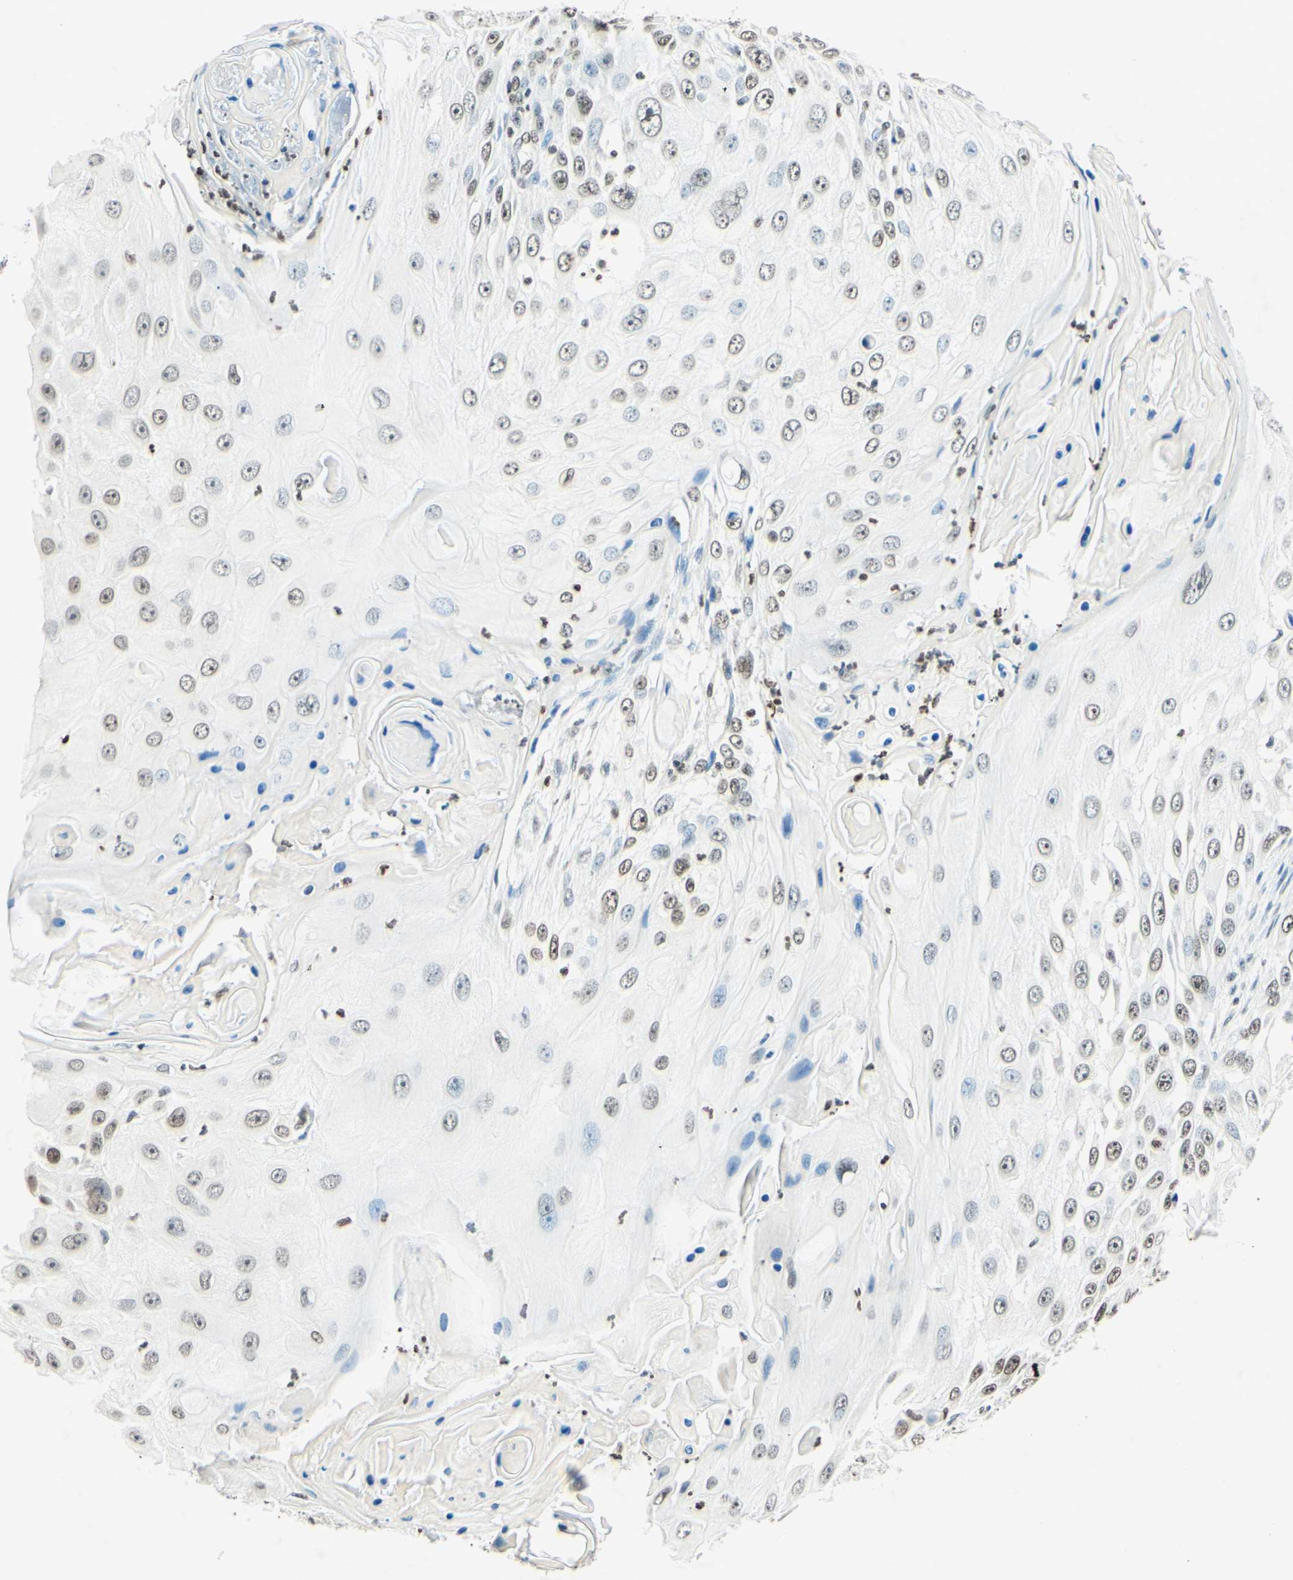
{"staining": {"intensity": "weak", "quantity": "<25%", "location": "nuclear"}, "tissue": "skin cancer", "cell_type": "Tumor cells", "image_type": "cancer", "snomed": [{"axis": "morphology", "description": "Squamous cell carcinoma, NOS"}, {"axis": "topography", "description": "Skin"}], "caption": "A photomicrograph of human skin squamous cell carcinoma is negative for staining in tumor cells. (DAB (3,3'-diaminobenzidine) immunohistochemistry, high magnification).", "gene": "MSH2", "patient": {"sex": "female", "age": 44}}